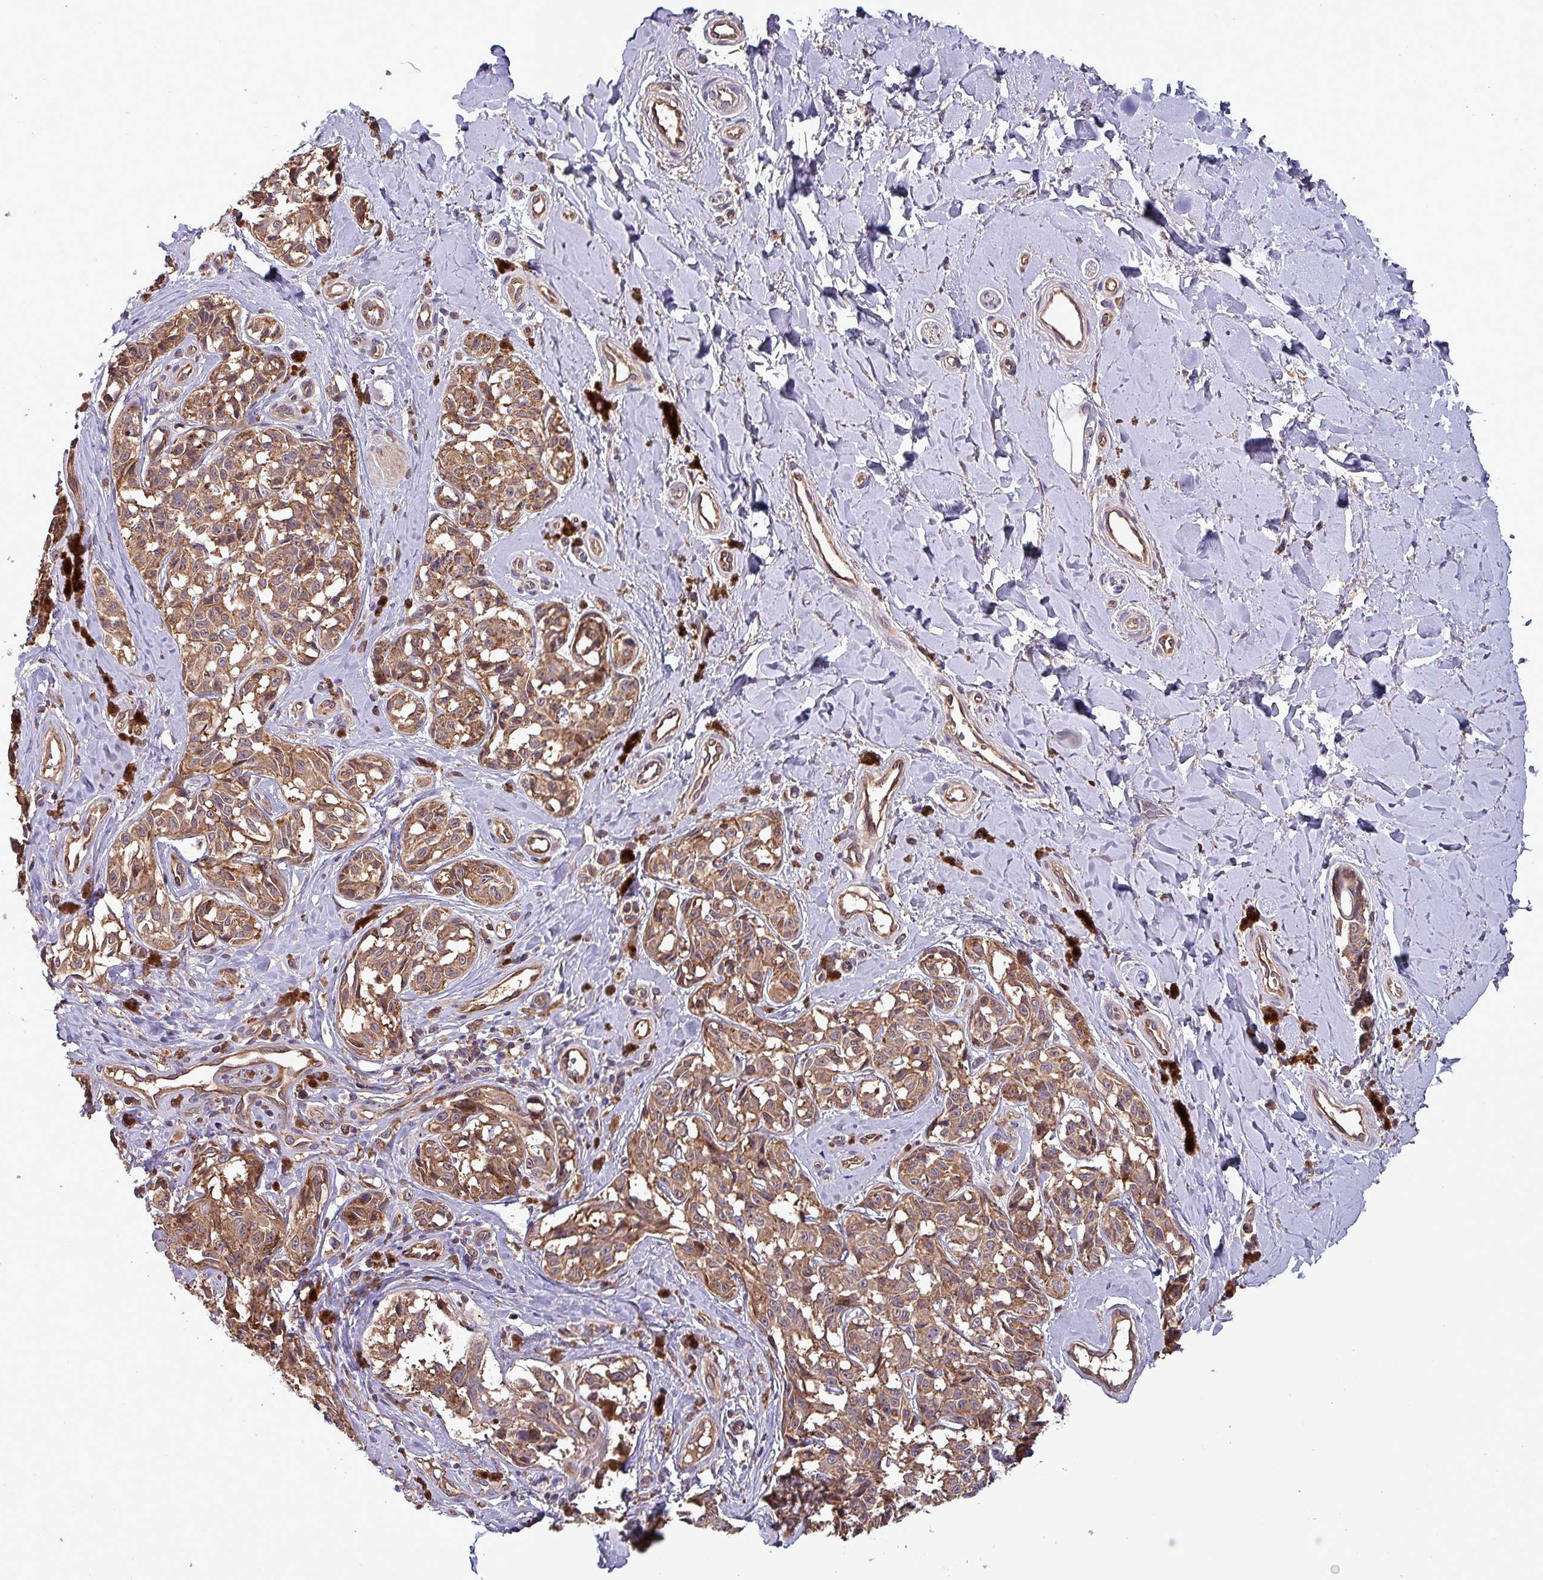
{"staining": {"intensity": "moderate", "quantity": ">75%", "location": "cytoplasmic/membranous"}, "tissue": "melanoma", "cell_type": "Tumor cells", "image_type": "cancer", "snomed": [{"axis": "morphology", "description": "Malignant melanoma, NOS"}, {"axis": "topography", "description": "Skin"}], "caption": "Tumor cells demonstrate moderate cytoplasmic/membranous positivity in about >75% of cells in malignant melanoma. Ihc stains the protein of interest in brown and the nuclei are stained blue.", "gene": "PAFAH1B2", "patient": {"sex": "female", "age": 65}}